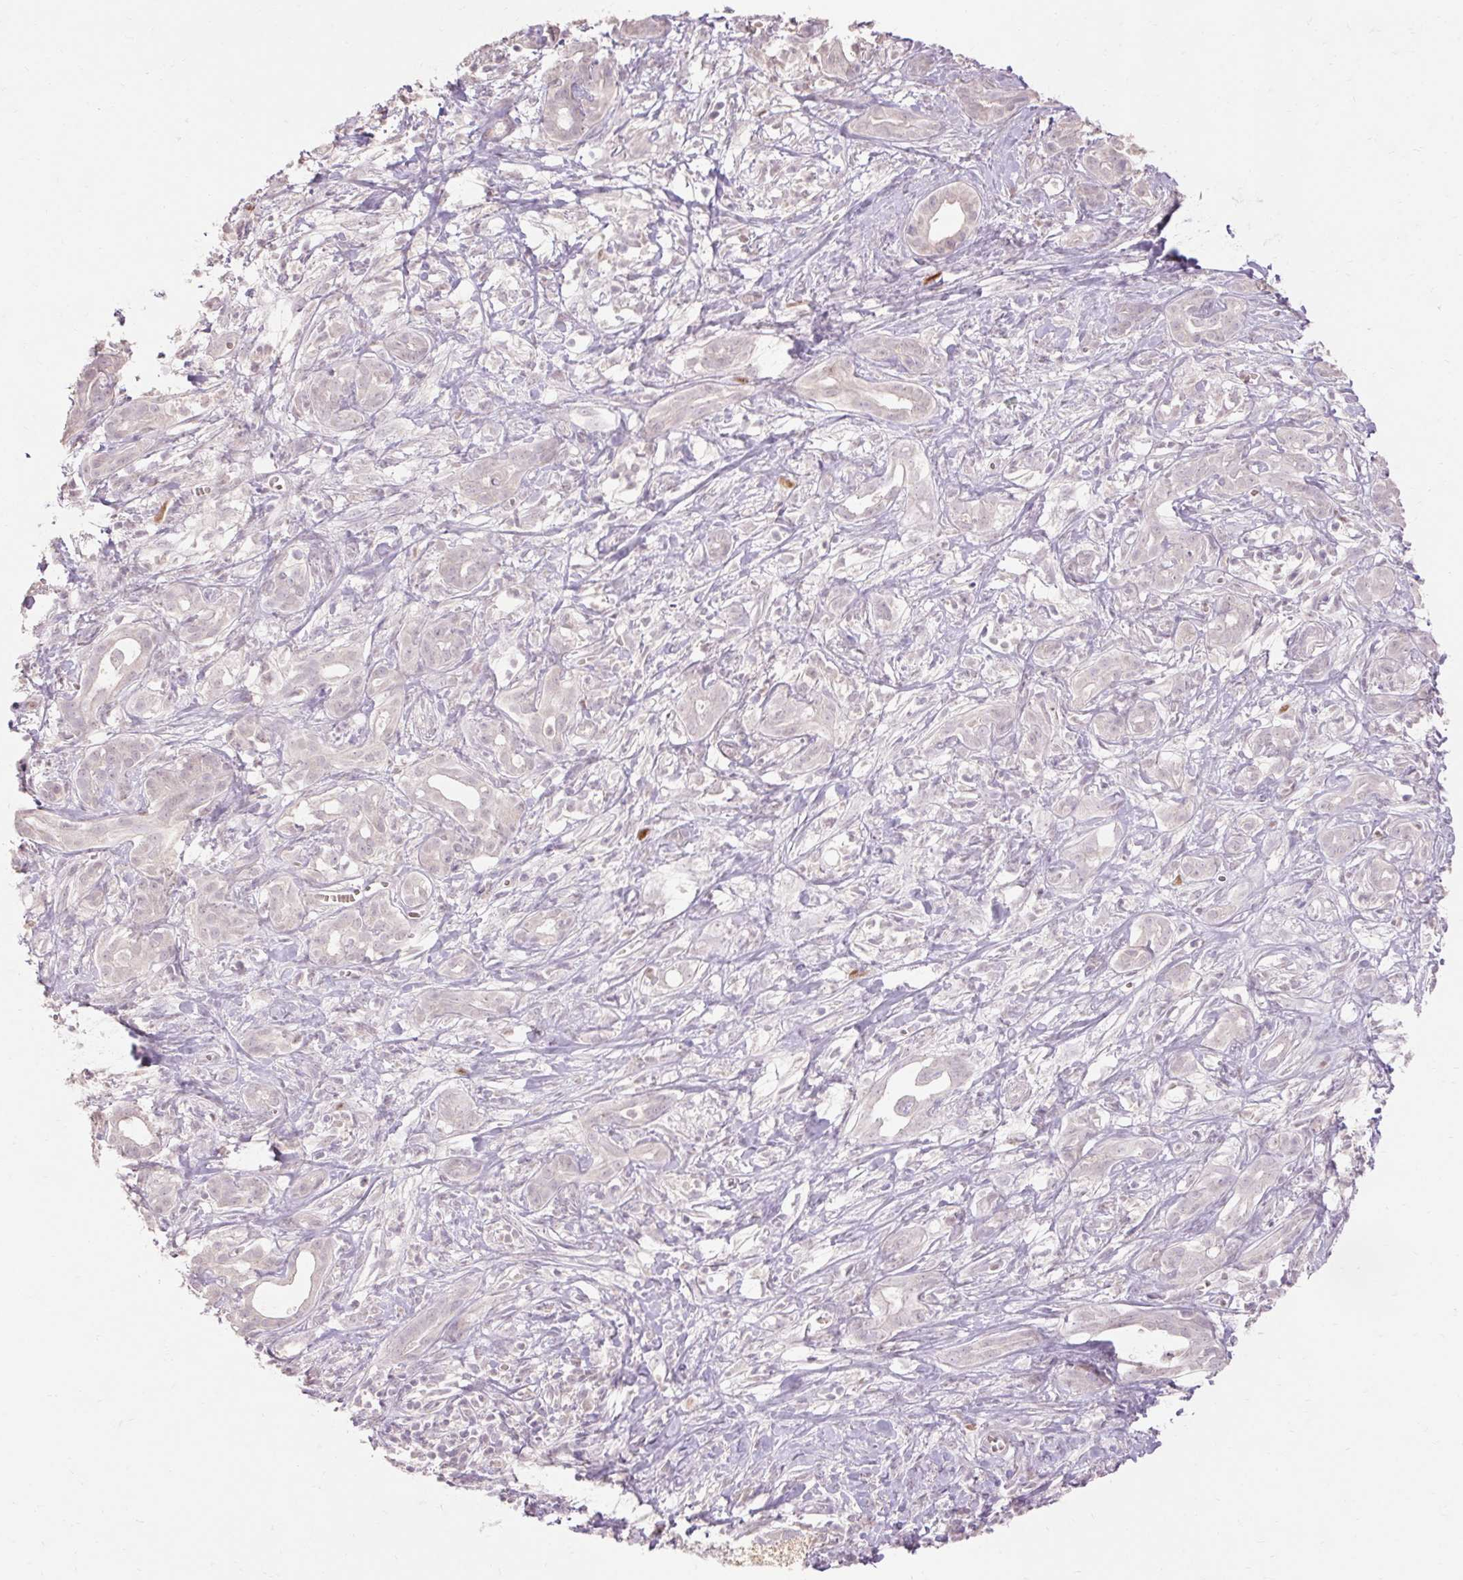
{"staining": {"intensity": "negative", "quantity": "none", "location": "none"}, "tissue": "pancreatic cancer", "cell_type": "Tumor cells", "image_type": "cancer", "snomed": [{"axis": "morphology", "description": "Adenocarcinoma, NOS"}, {"axis": "topography", "description": "Pancreas"}], "caption": "Tumor cells show no significant staining in adenocarcinoma (pancreatic).", "gene": "SKP2", "patient": {"sex": "male", "age": 61}}